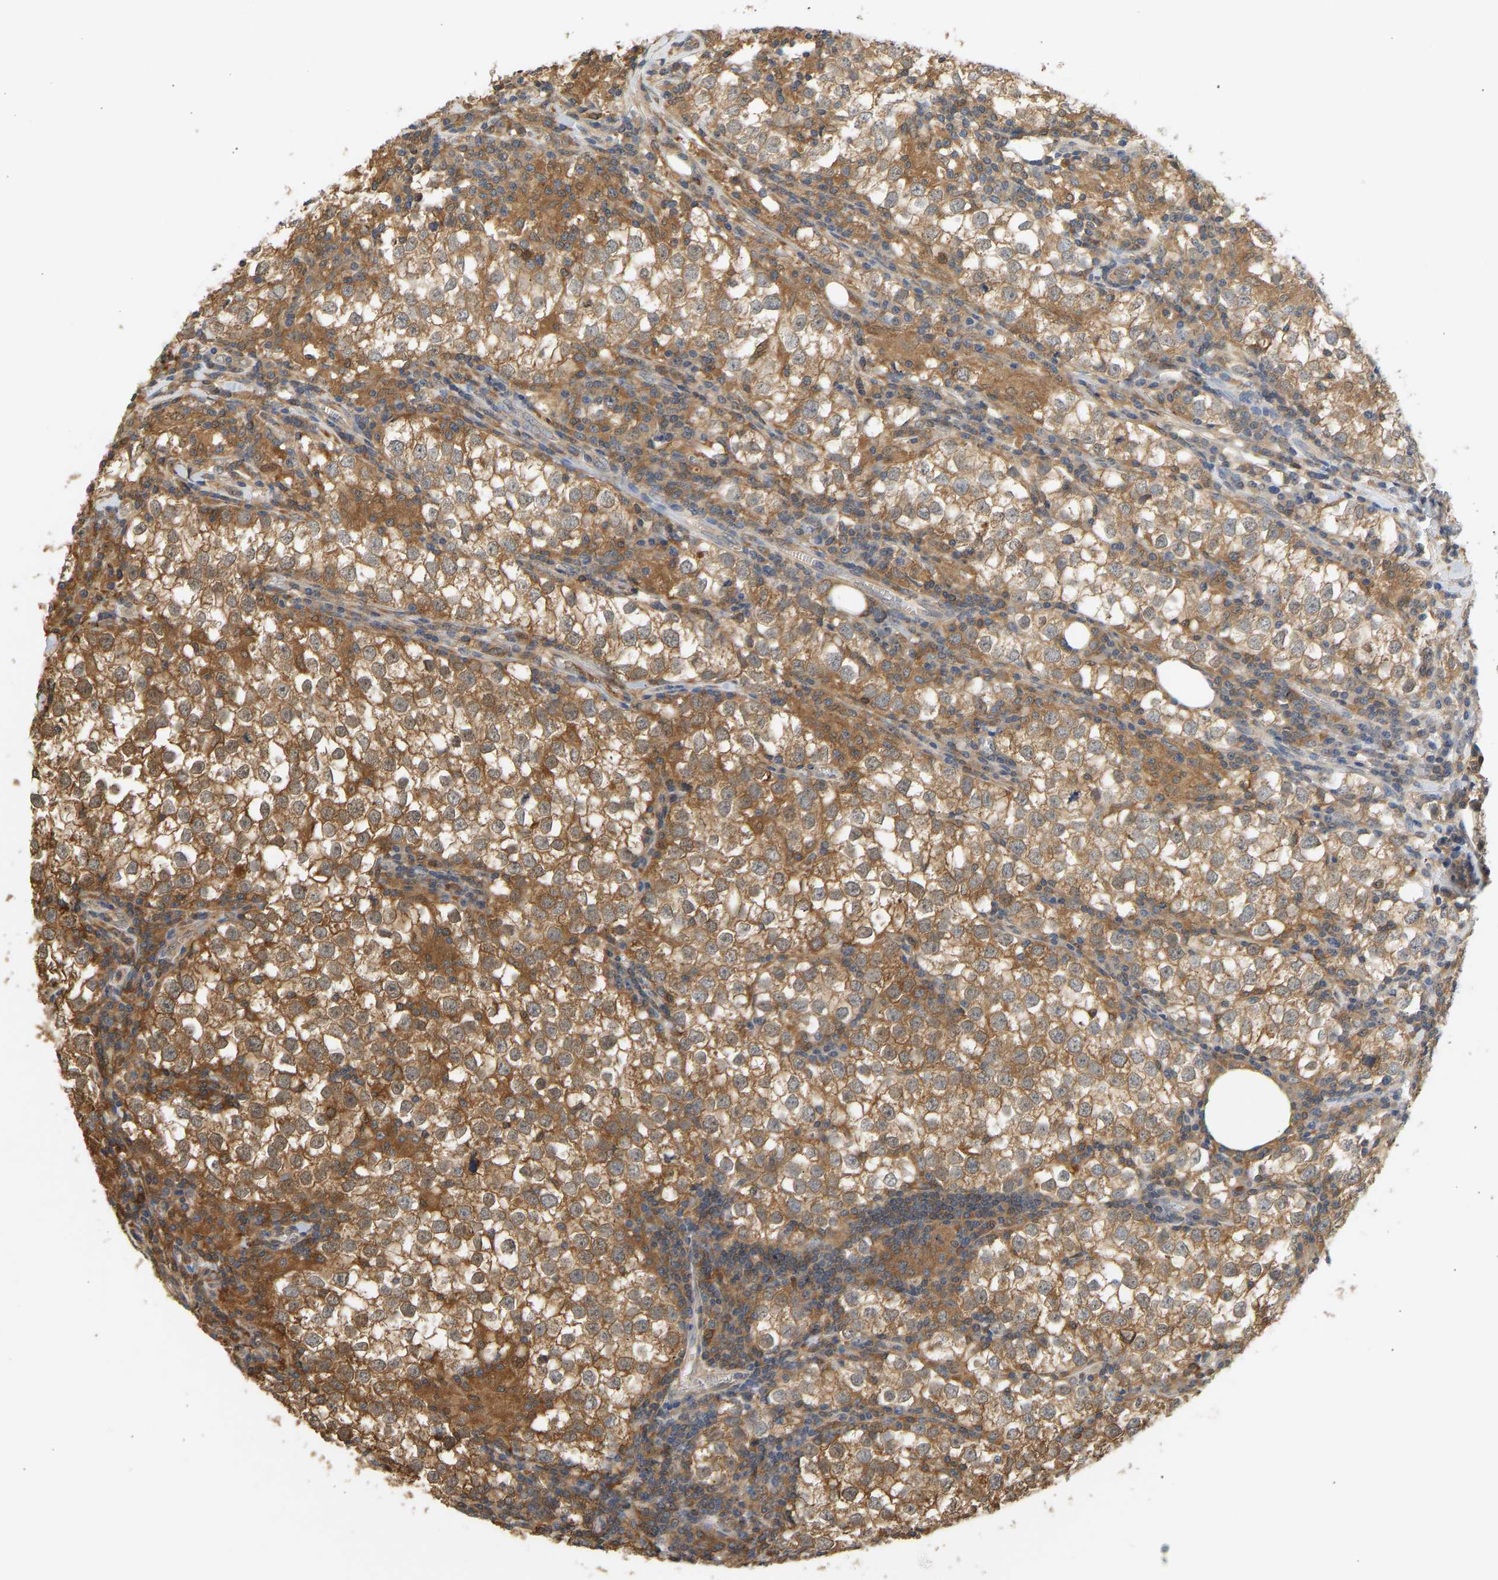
{"staining": {"intensity": "moderate", "quantity": ">75%", "location": "cytoplasmic/membranous"}, "tissue": "testis cancer", "cell_type": "Tumor cells", "image_type": "cancer", "snomed": [{"axis": "morphology", "description": "Seminoma, NOS"}, {"axis": "morphology", "description": "Carcinoma, Embryonal, NOS"}, {"axis": "topography", "description": "Testis"}], "caption": "Moderate cytoplasmic/membranous protein expression is identified in about >75% of tumor cells in testis cancer (embryonal carcinoma).", "gene": "ENO1", "patient": {"sex": "male", "age": 36}}